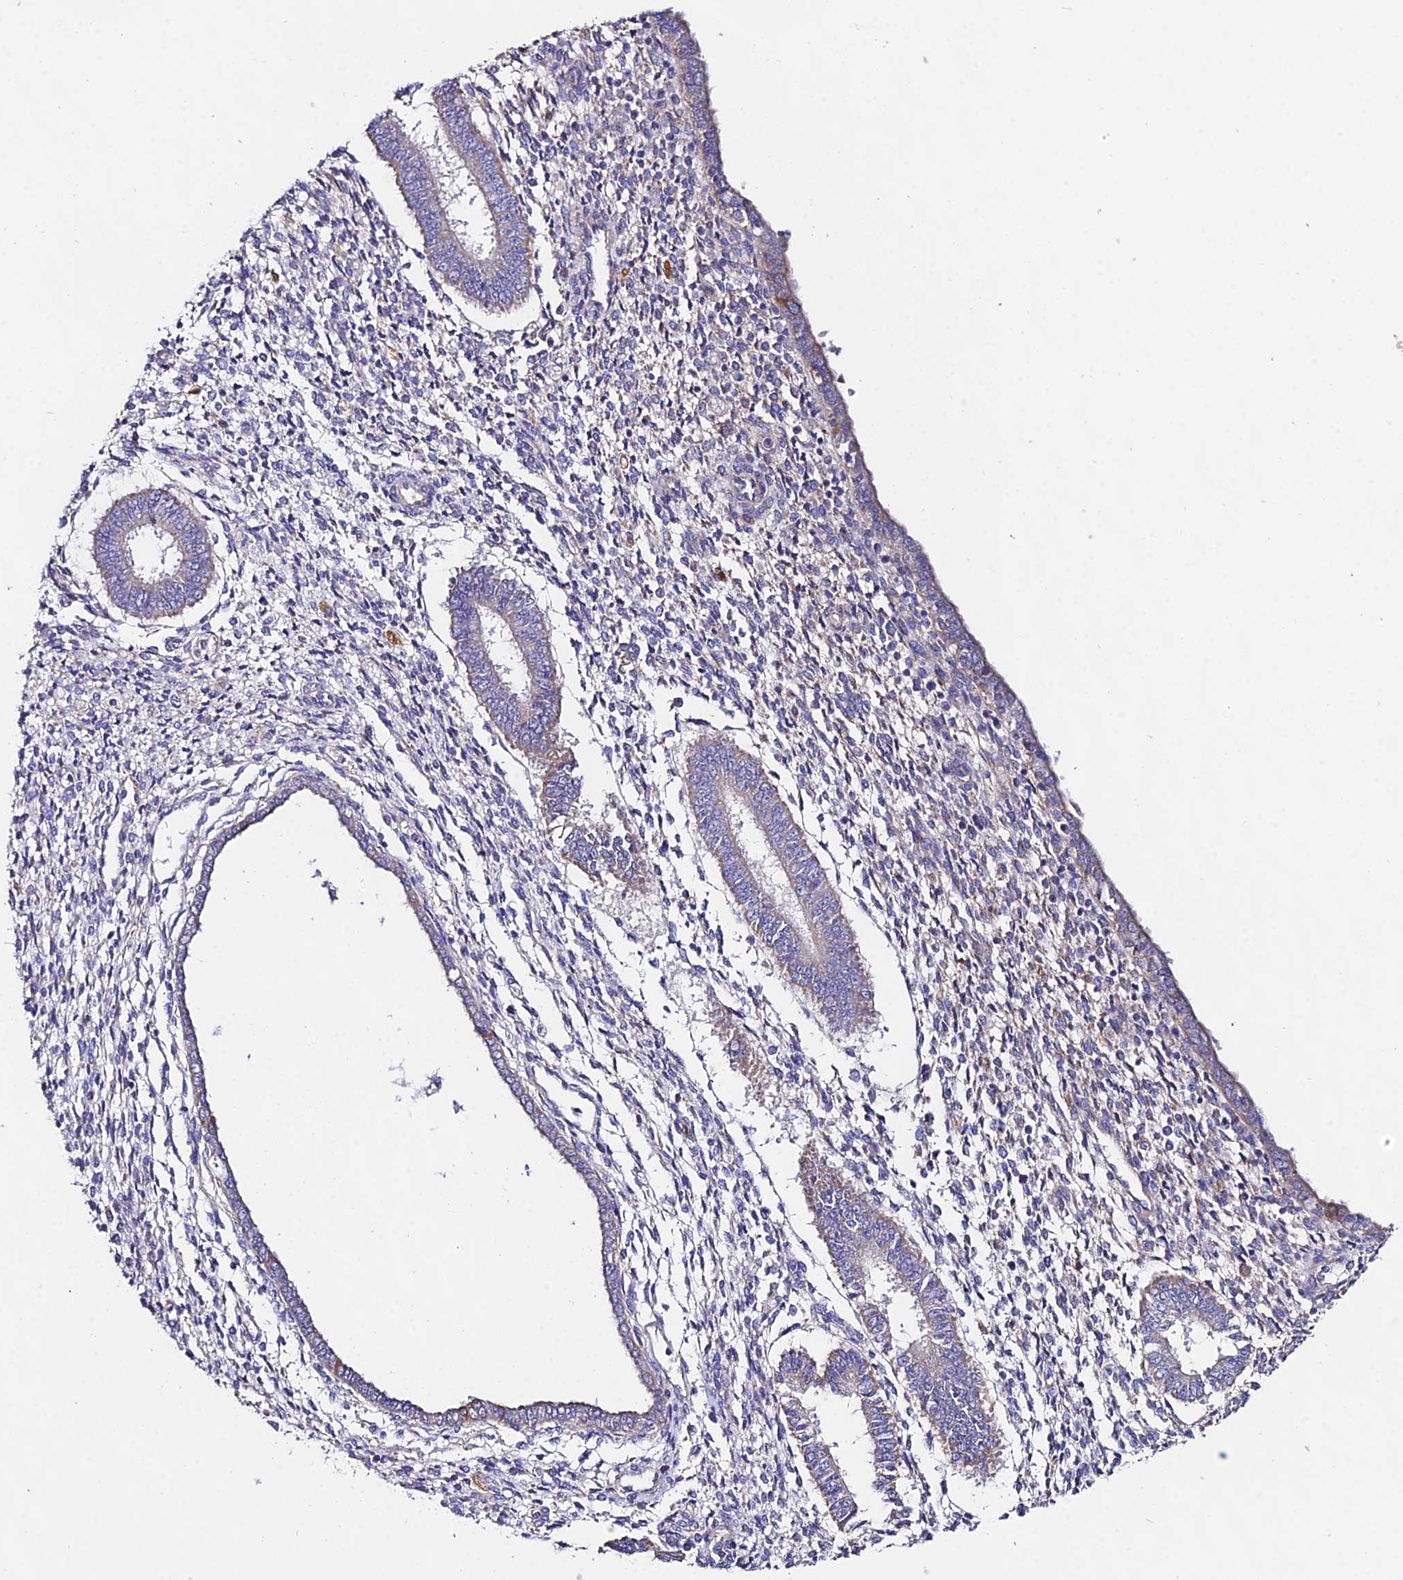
{"staining": {"intensity": "negative", "quantity": "none", "location": "none"}, "tissue": "endometrium", "cell_type": "Cells in endometrial stroma", "image_type": "normal", "snomed": [{"axis": "morphology", "description": "Normal tissue, NOS"}, {"axis": "topography", "description": "Endometrium"}], "caption": "Immunohistochemical staining of benign endometrium shows no significant staining in cells in endometrial stroma. (Immunohistochemistry (ihc), brightfield microscopy, high magnification).", "gene": "PPP2R2A", "patient": {"sex": "female", "age": 35}}